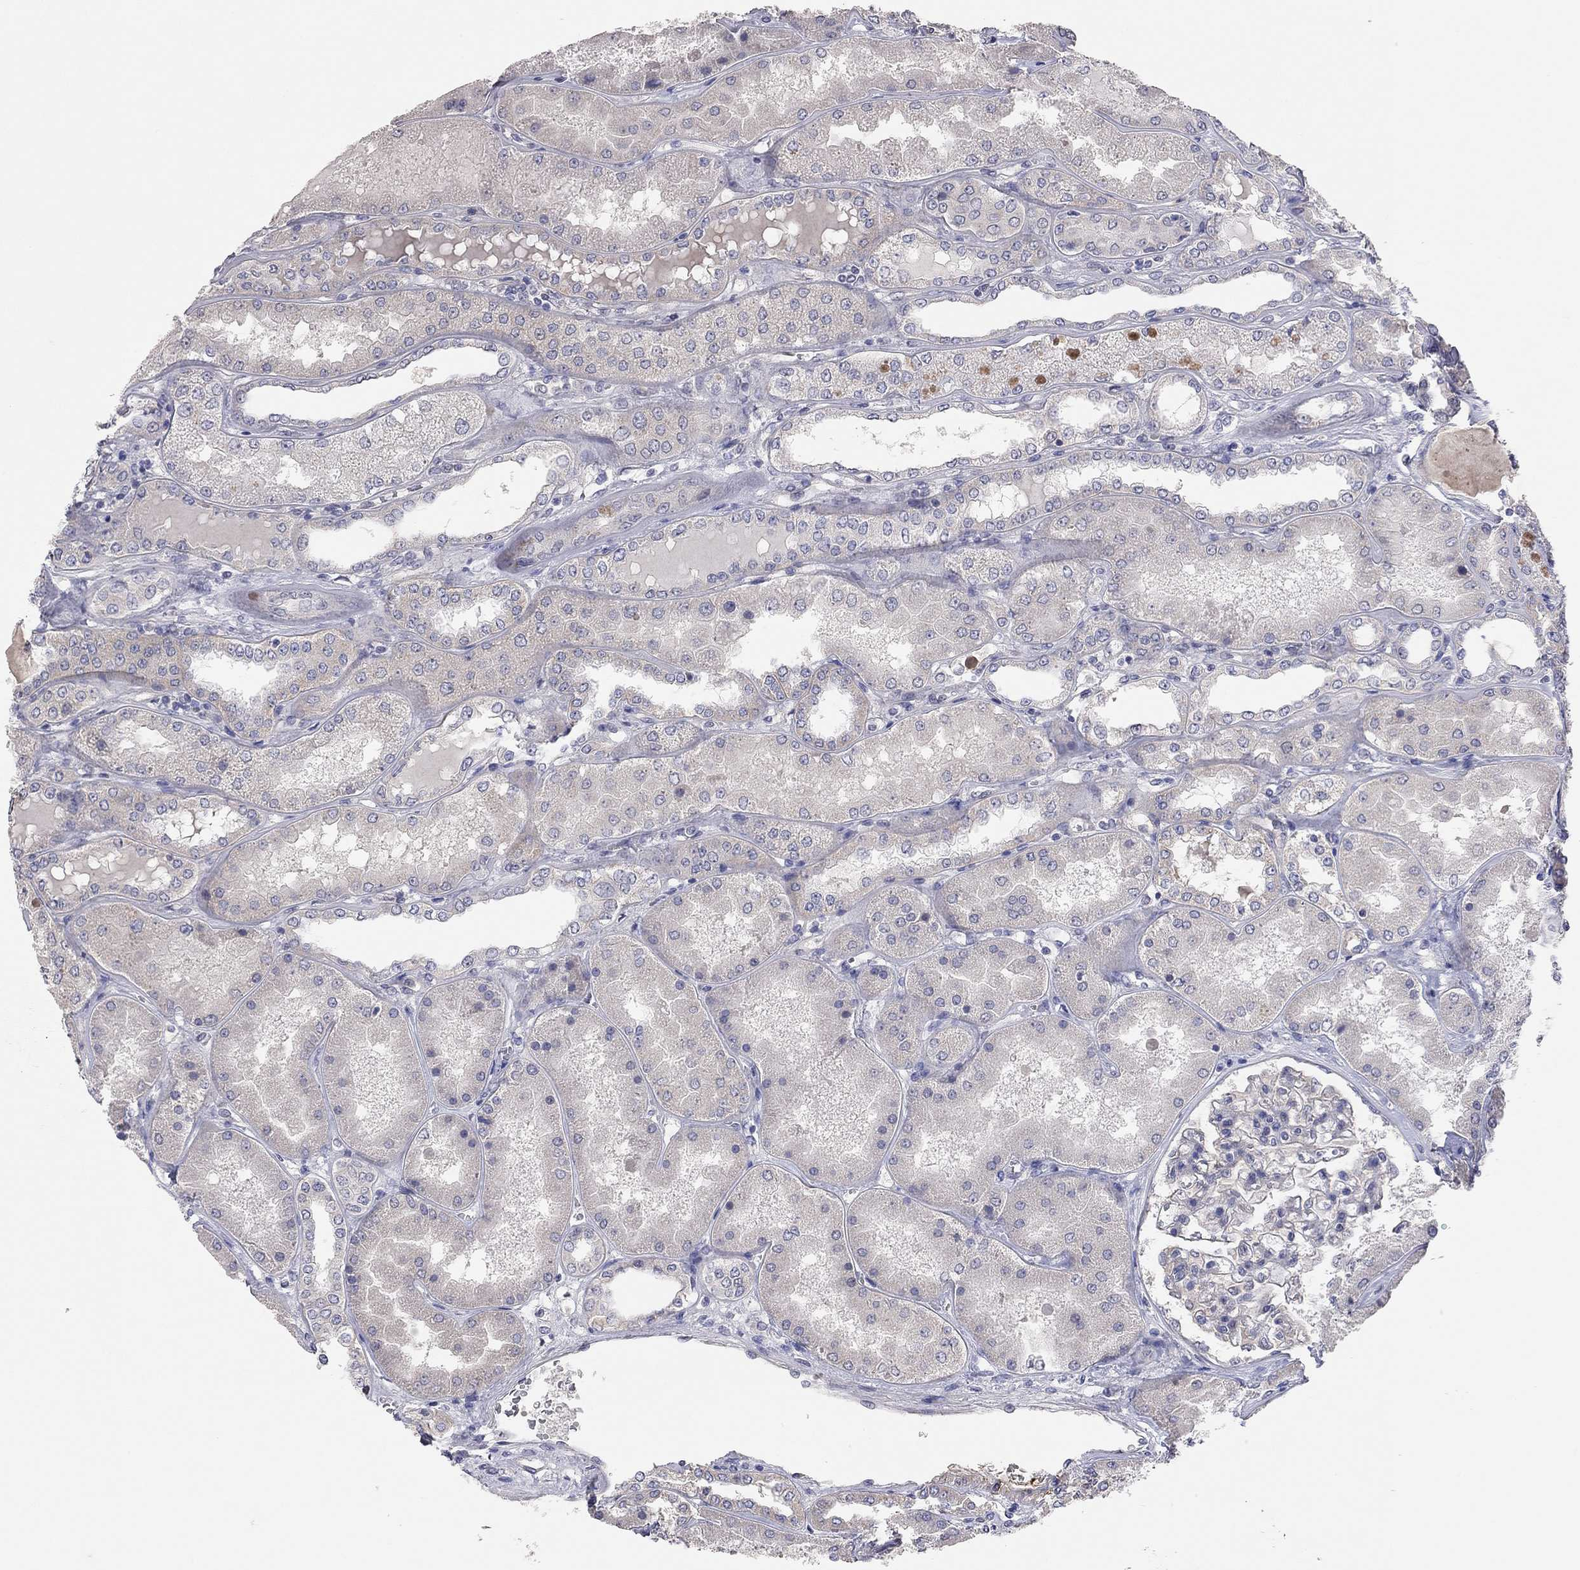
{"staining": {"intensity": "negative", "quantity": "none", "location": "none"}, "tissue": "kidney", "cell_type": "Cells in glomeruli", "image_type": "normal", "snomed": [{"axis": "morphology", "description": "Normal tissue, NOS"}, {"axis": "topography", "description": "Kidney"}], "caption": "Cells in glomeruli show no significant protein positivity in unremarkable kidney. (DAB immunohistochemistry with hematoxylin counter stain).", "gene": "KCNB1", "patient": {"sex": "female", "age": 56}}